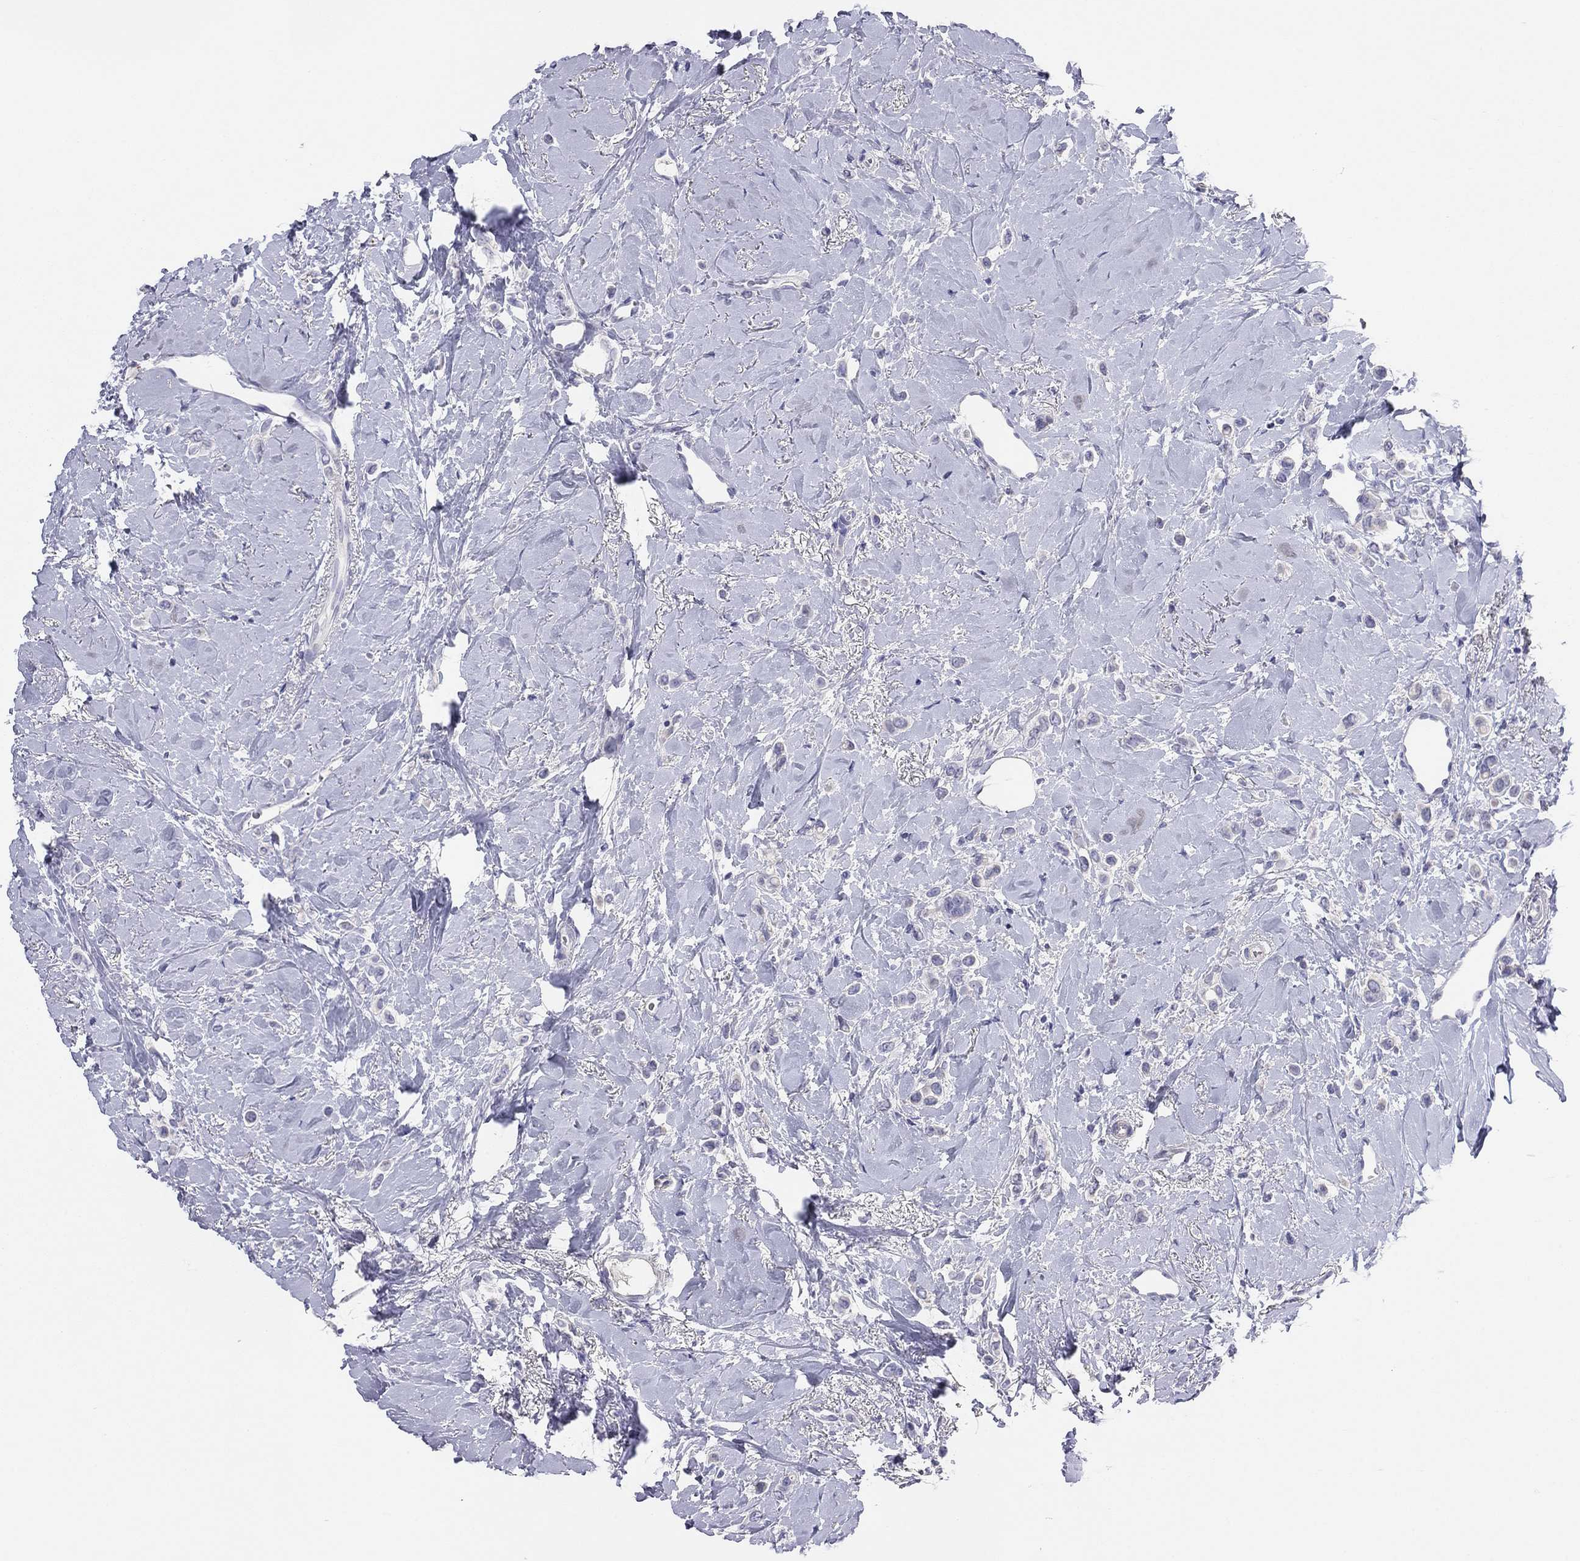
{"staining": {"intensity": "negative", "quantity": "none", "location": "none"}, "tissue": "breast cancer", "cell_type": "Tumor cells", "image_type": "cancer", "snomed": [{"axis": "morphology", "description": "Lobular carcinoma"}, {"axis": "topography", "description": "Breast"}], "caption": "Immunohistochemistry of lobular carcinoma (breast) displays no expression in tumor cells. (DAB immunohistochemistry, high magnification).", "gene": "MGAT4C", "patient": {"sex": "female", "age": 66}}